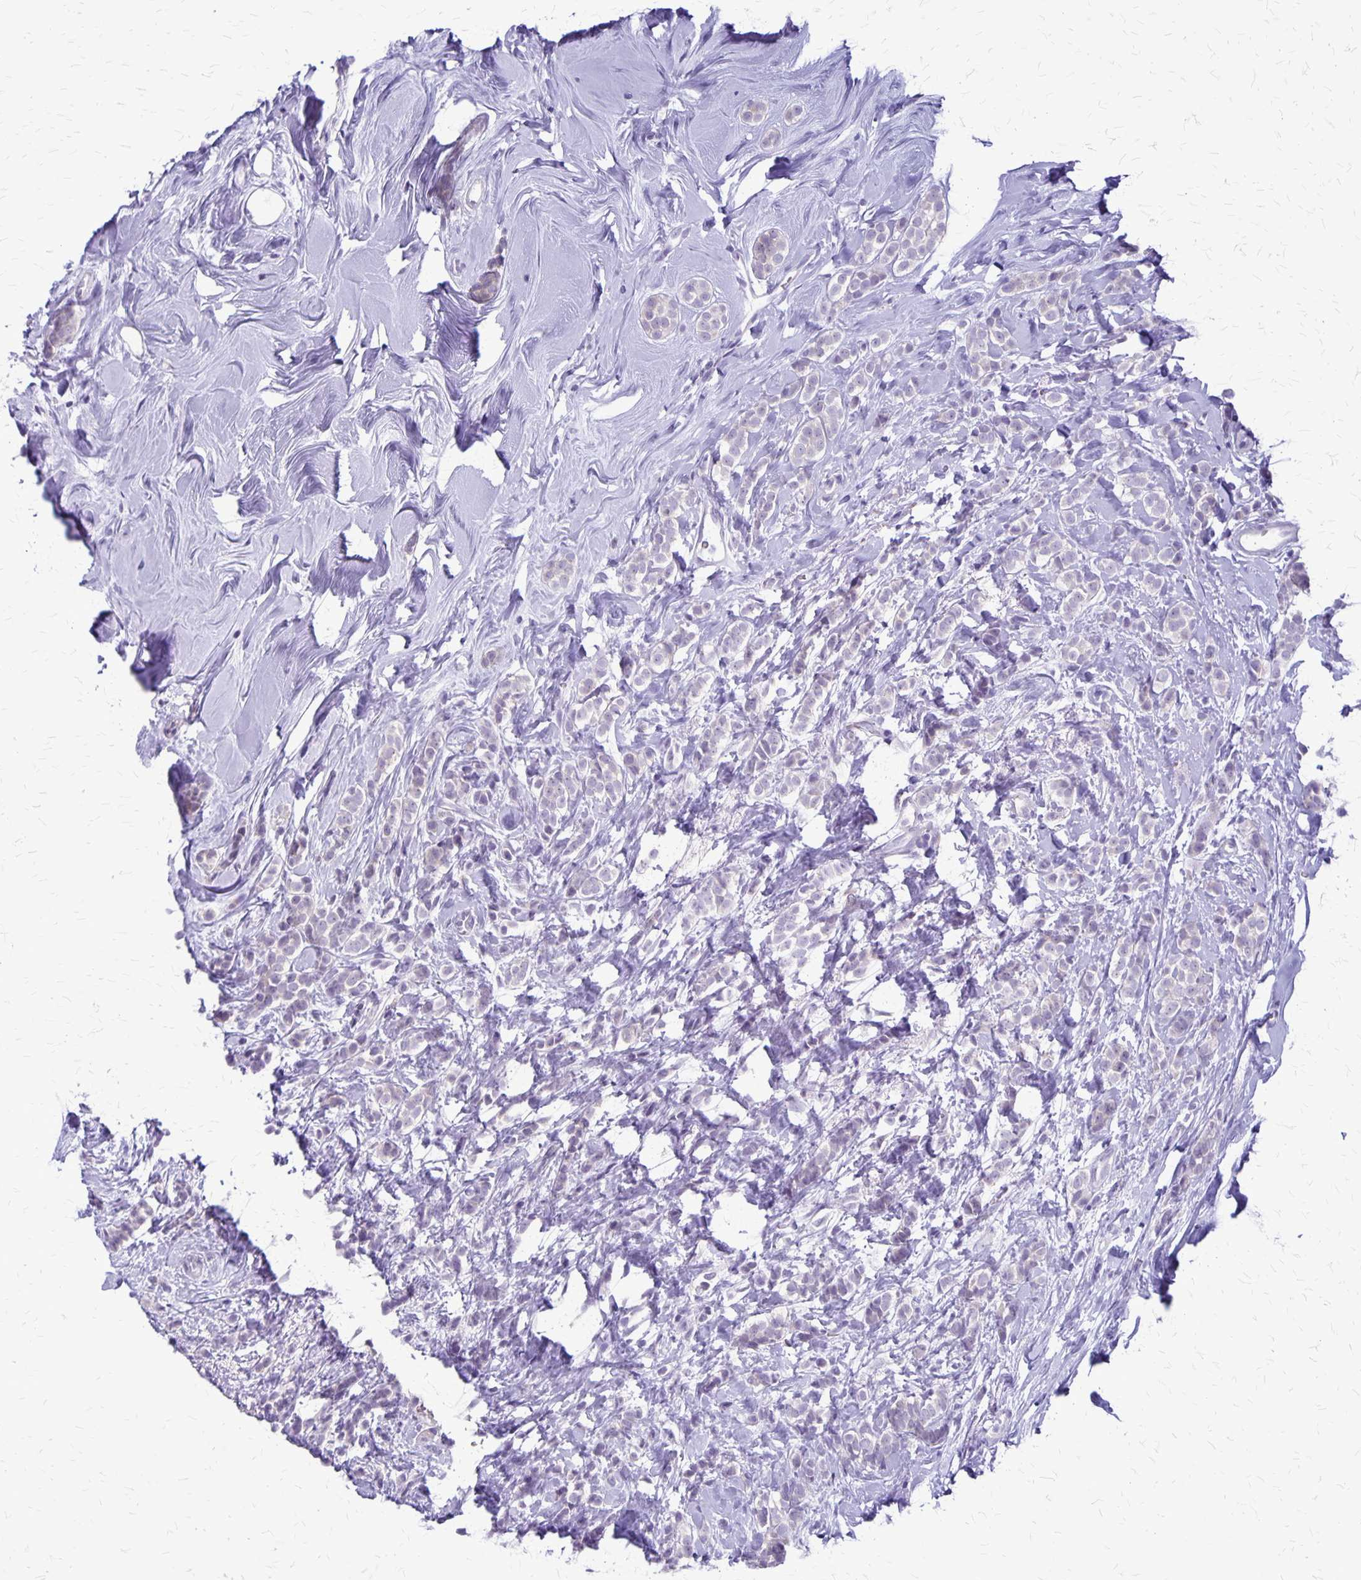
{"staining": {"intensity": "negative", "quantity": "none", "location": "none"}, "tissue": "breast cancer", "cell_type": "Tumor cells", "image_type": "cancer", "snomed": [{"axis": "morphology", "description": "Lobular carcinoma"}, {"axis": "topography", "description": "Breast"}], "caption": "An immunohistochemistry micrograph of lobular carcinoma (breast) is shown. There is no staining in tumor cells of lobular carcinoma (breast).", "gene": "PLXNB3", "patient": {"sex": "female", "age": 49}}